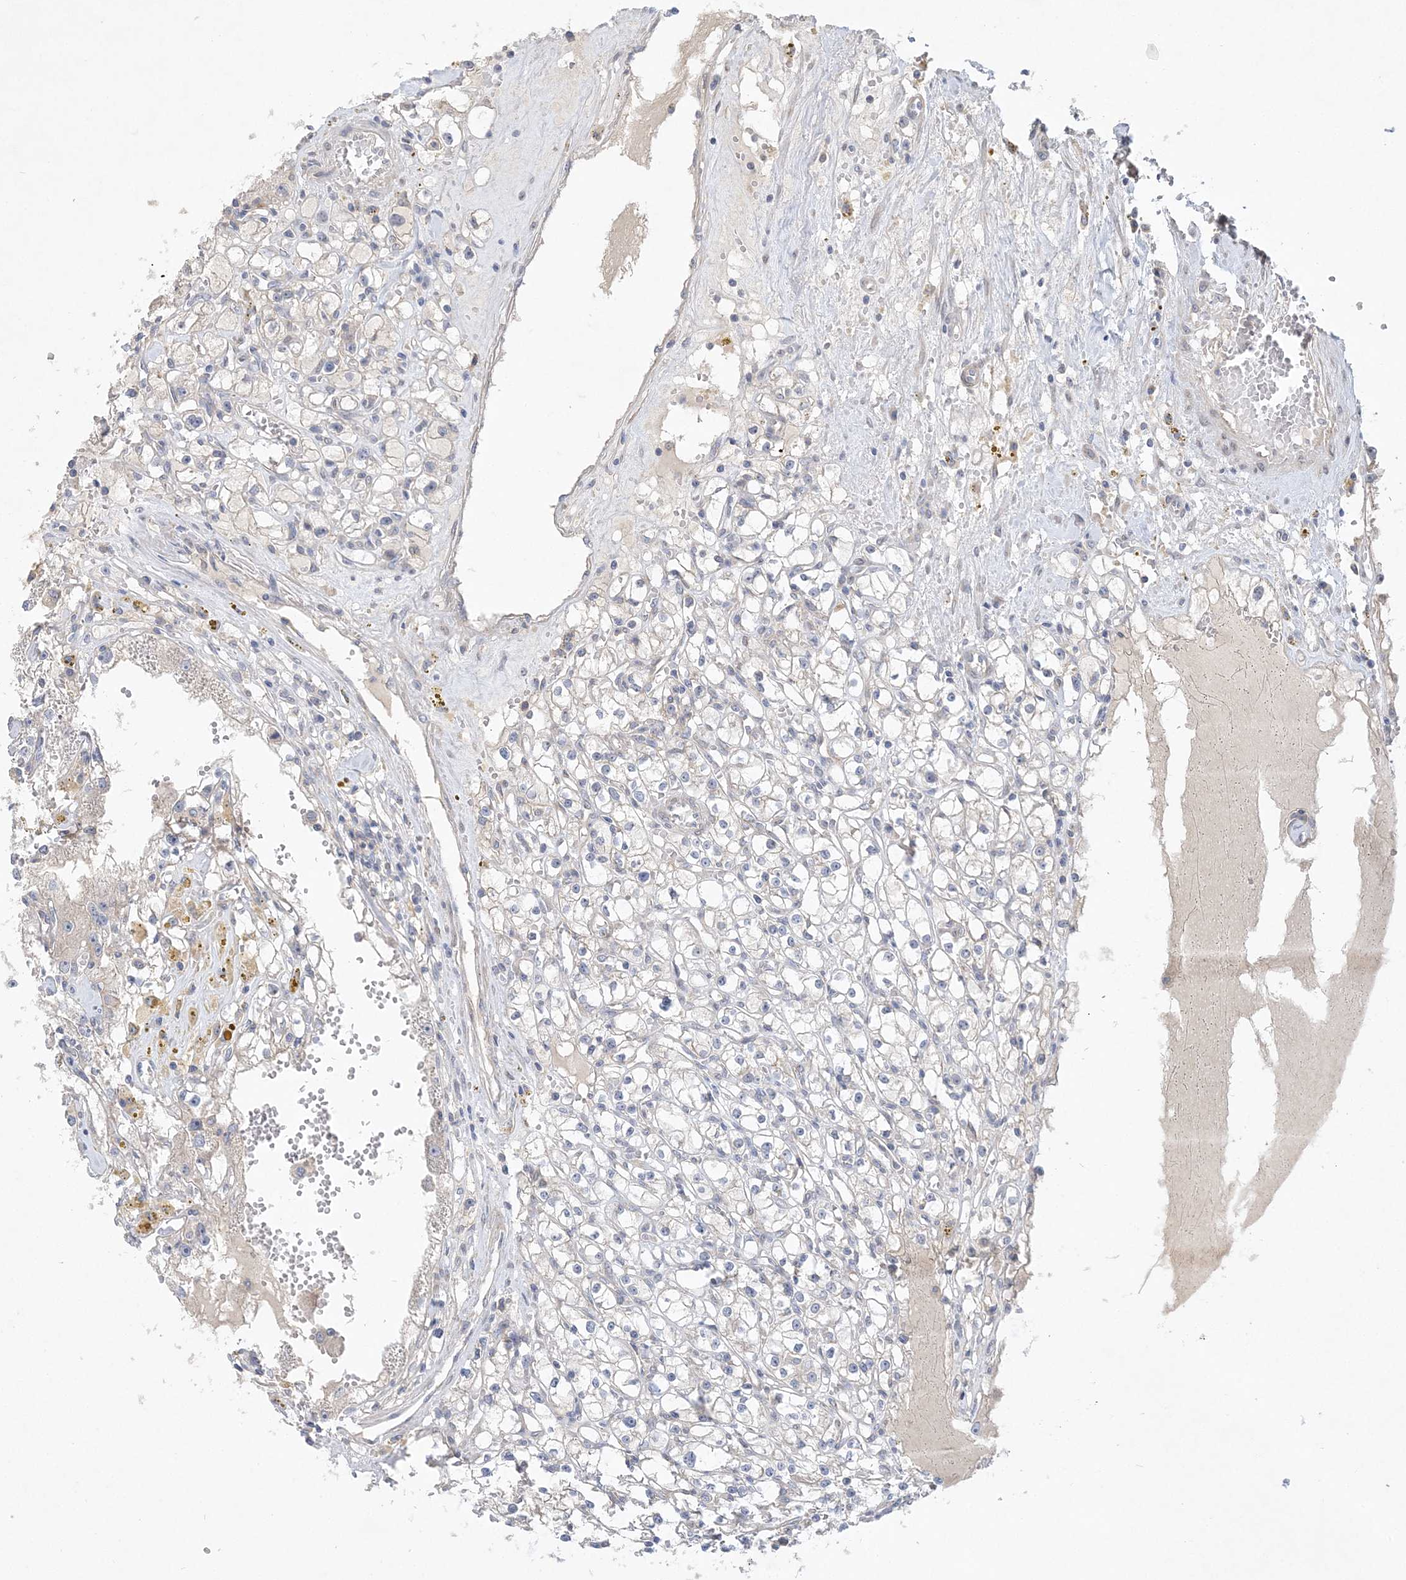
{"staining": {"intensity": "negative", "quantity": "none", "location": "none"}, "tissue": "renal cancer", "cell_type": "Tumor cells", "image_type": "cancer", "snomed": [{"axis": "morphology", "description": "Adenocarcinoma, NOS"}, {"axis": "topography", "description": "Kidney"}], "caption": "High magnification brightfield microscopy of renal adenocarcinoma stained with DAB (brown) and counterstained with hematoxylin (blue): tumor cells show no significant expression.", "gene": "ANKRD35", "patient": {"sex": "male", "age": 56}}